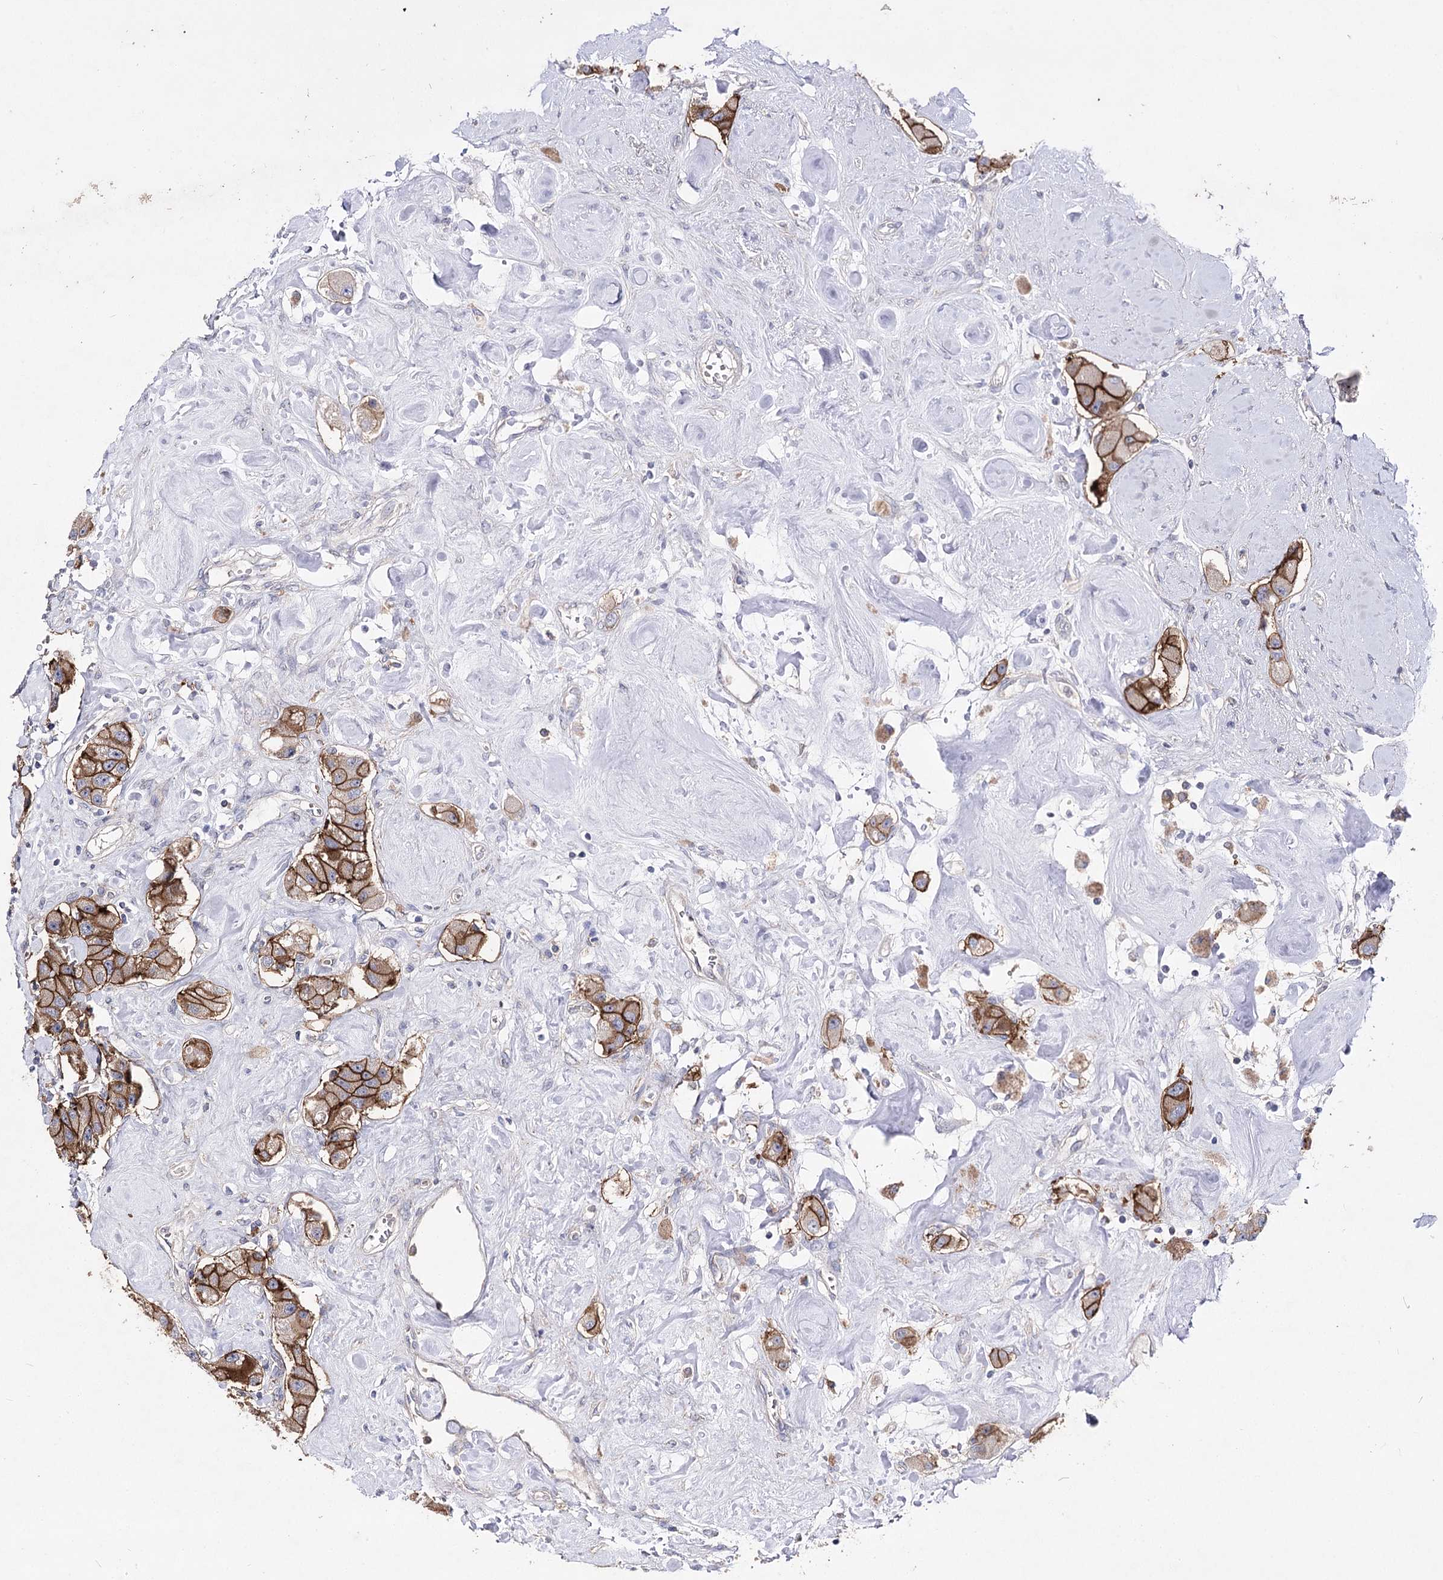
{"staining": {"intensity": "strong", "quantity": ">75%", "location": "cytoplasmic/membranous"}, "tissue": "carcinoid", "cell_type": "Tumor cells", "image_type": "cancer", "snomed": [{"axis": "morphology", "description": "Carcinoid, malignant, NOS"}, {"axis": "topography", "description": "Pancreas"}], "caption": "DAB immunohistochemical staining of malignant carcinoid reveals strong cytoplasmic/membranous protein expression in about >75% of tumor cells.", "gene": "AURKC", "patient": {"sex": "male", "age": 41}}